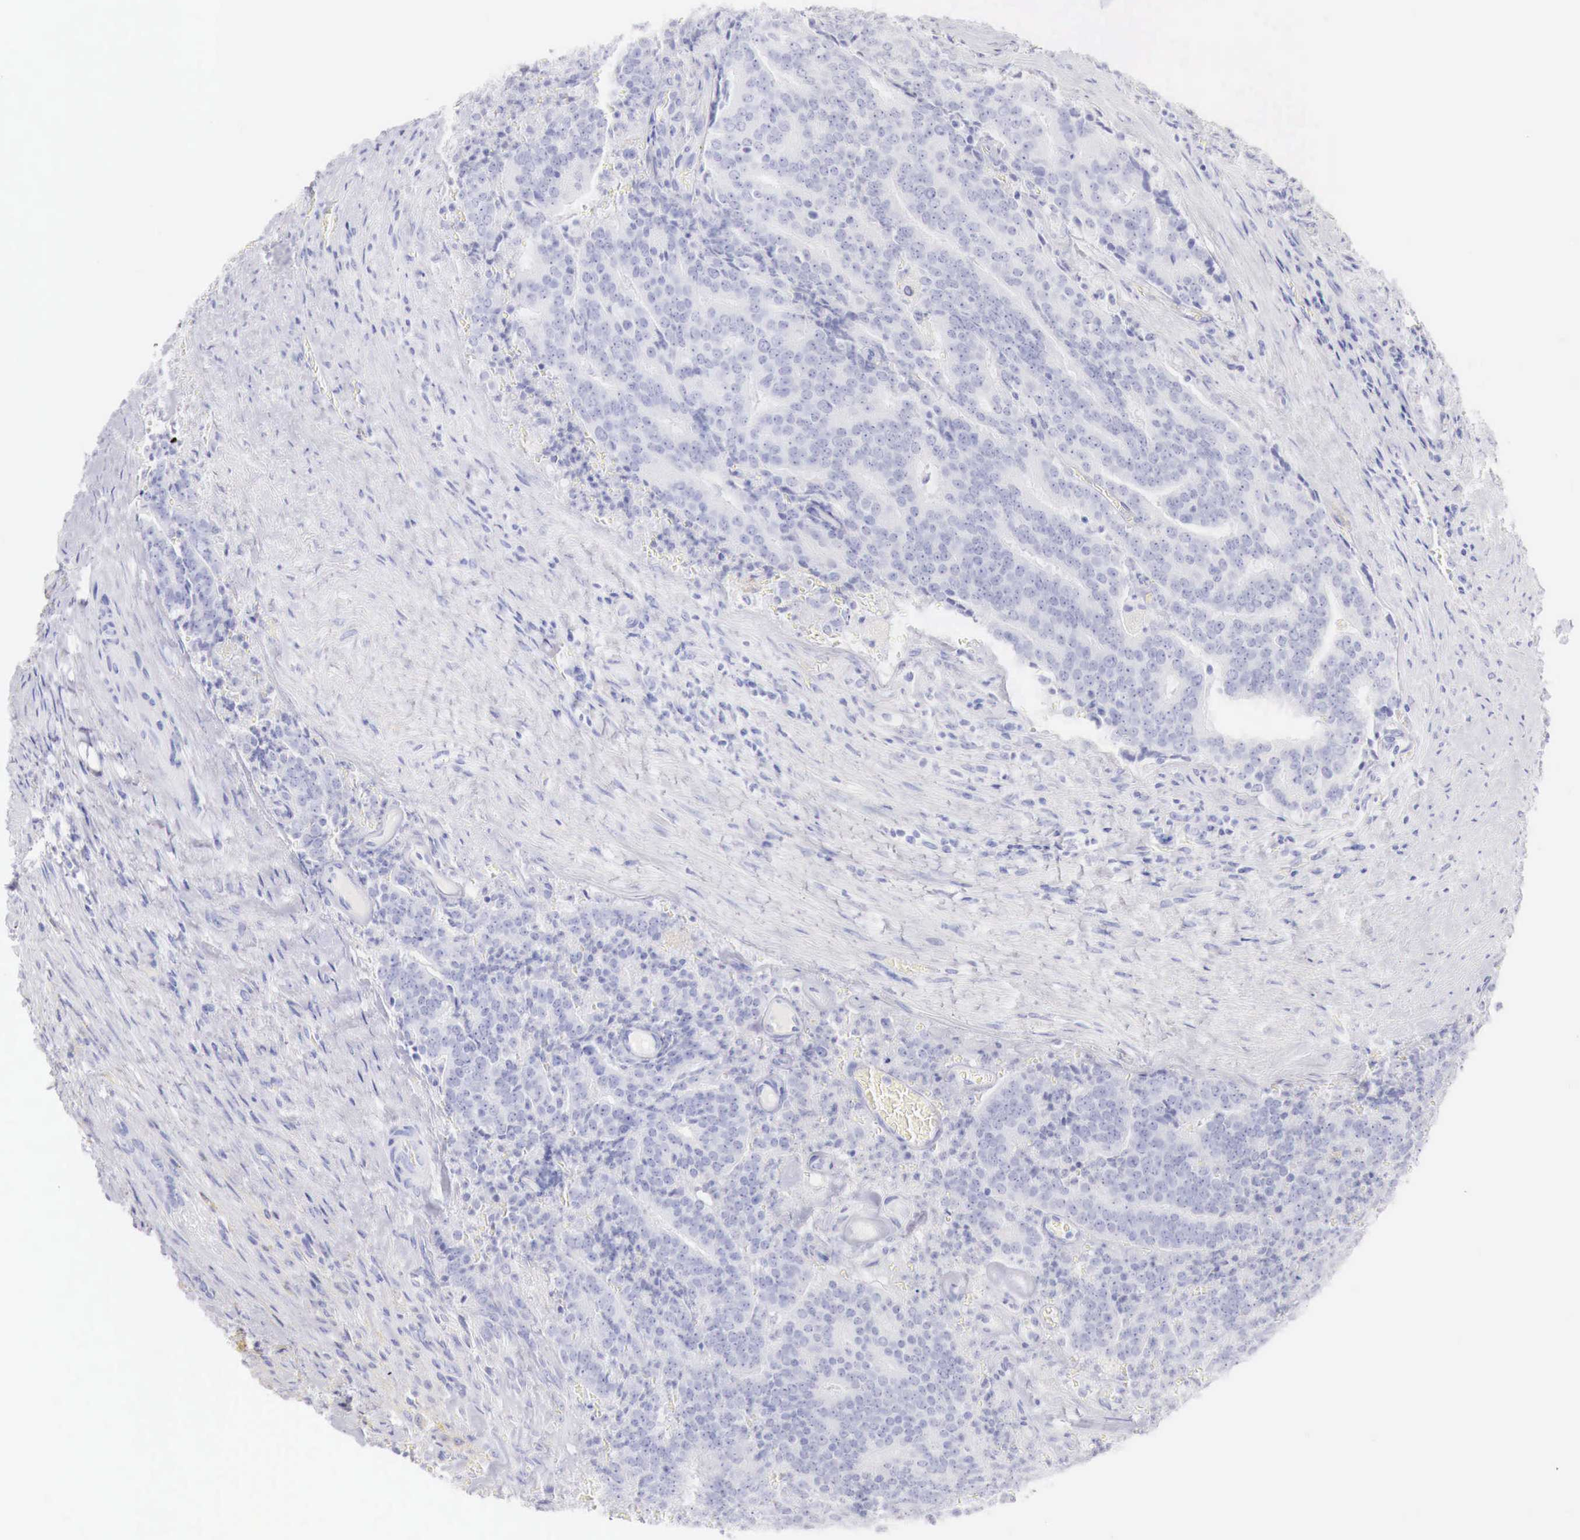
{"staining": {"intensity": "negative", "quantity": "none", "location": "none"}, "tissue": "prostate cancer", "cell_type": "Tumor cells", "image_type": "cancer", "snomed": [{"axis": "morphology", "description": "Adenocarcinoma, Medium grade"}, {"axis": "topography", "description": "Prostate"}], "caption": "High magnification brightfield microscopy of prostate cancer stained with DAB (3,3'-diaminobenzidine) (brown) and counterstained with hematoxylin (blue): tumor cells show no significant positivity.", "gene": "INHA", "patient": {"sex": "male", "age": 65}}